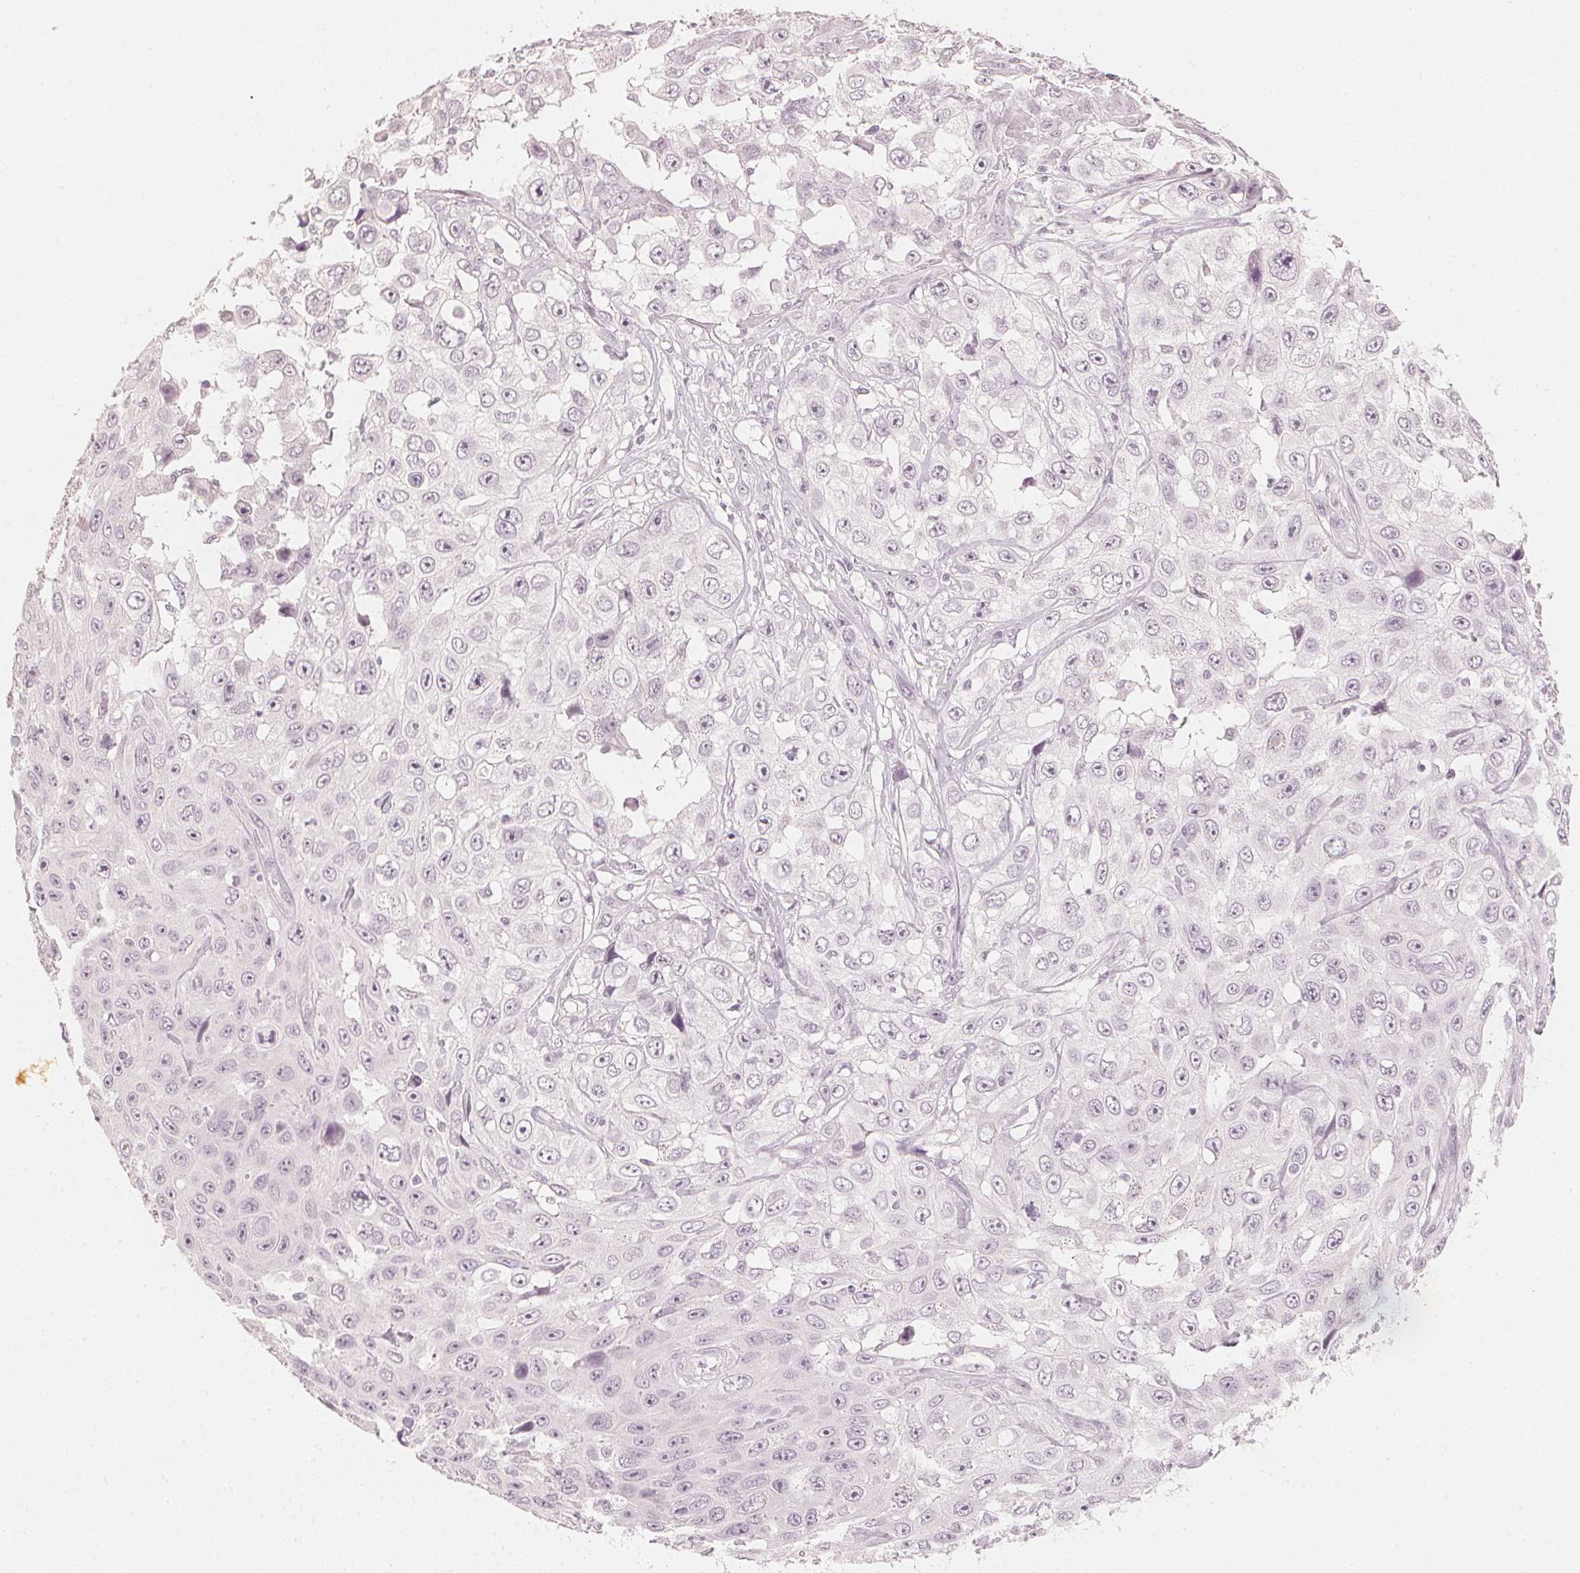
{"staining": {"intensity": "weak", "quantity": "<25%", "location": "nuclear"}, "tissue": "skin cancer", "cell_type": "Tumor cells", "image_type": "cancer", "snomed": [{"axis": "morphology", "description": "Squamous cell carcinoma, NOS"}, {"axis": "topography", "description": "Skin"}], "caption": "Immunohistochemistry image of human skin squamous cell carcinoma stained for a protein (brown), which exhibits no positivity in tumor cells. Brightfield microscopy of immunohistochemistry (IHC) stained with DAB (brown) and hematoxylin (blue), captured at high magnification.", "gene": "CALB1", "patient": {"sex": "male", "age": 82}}